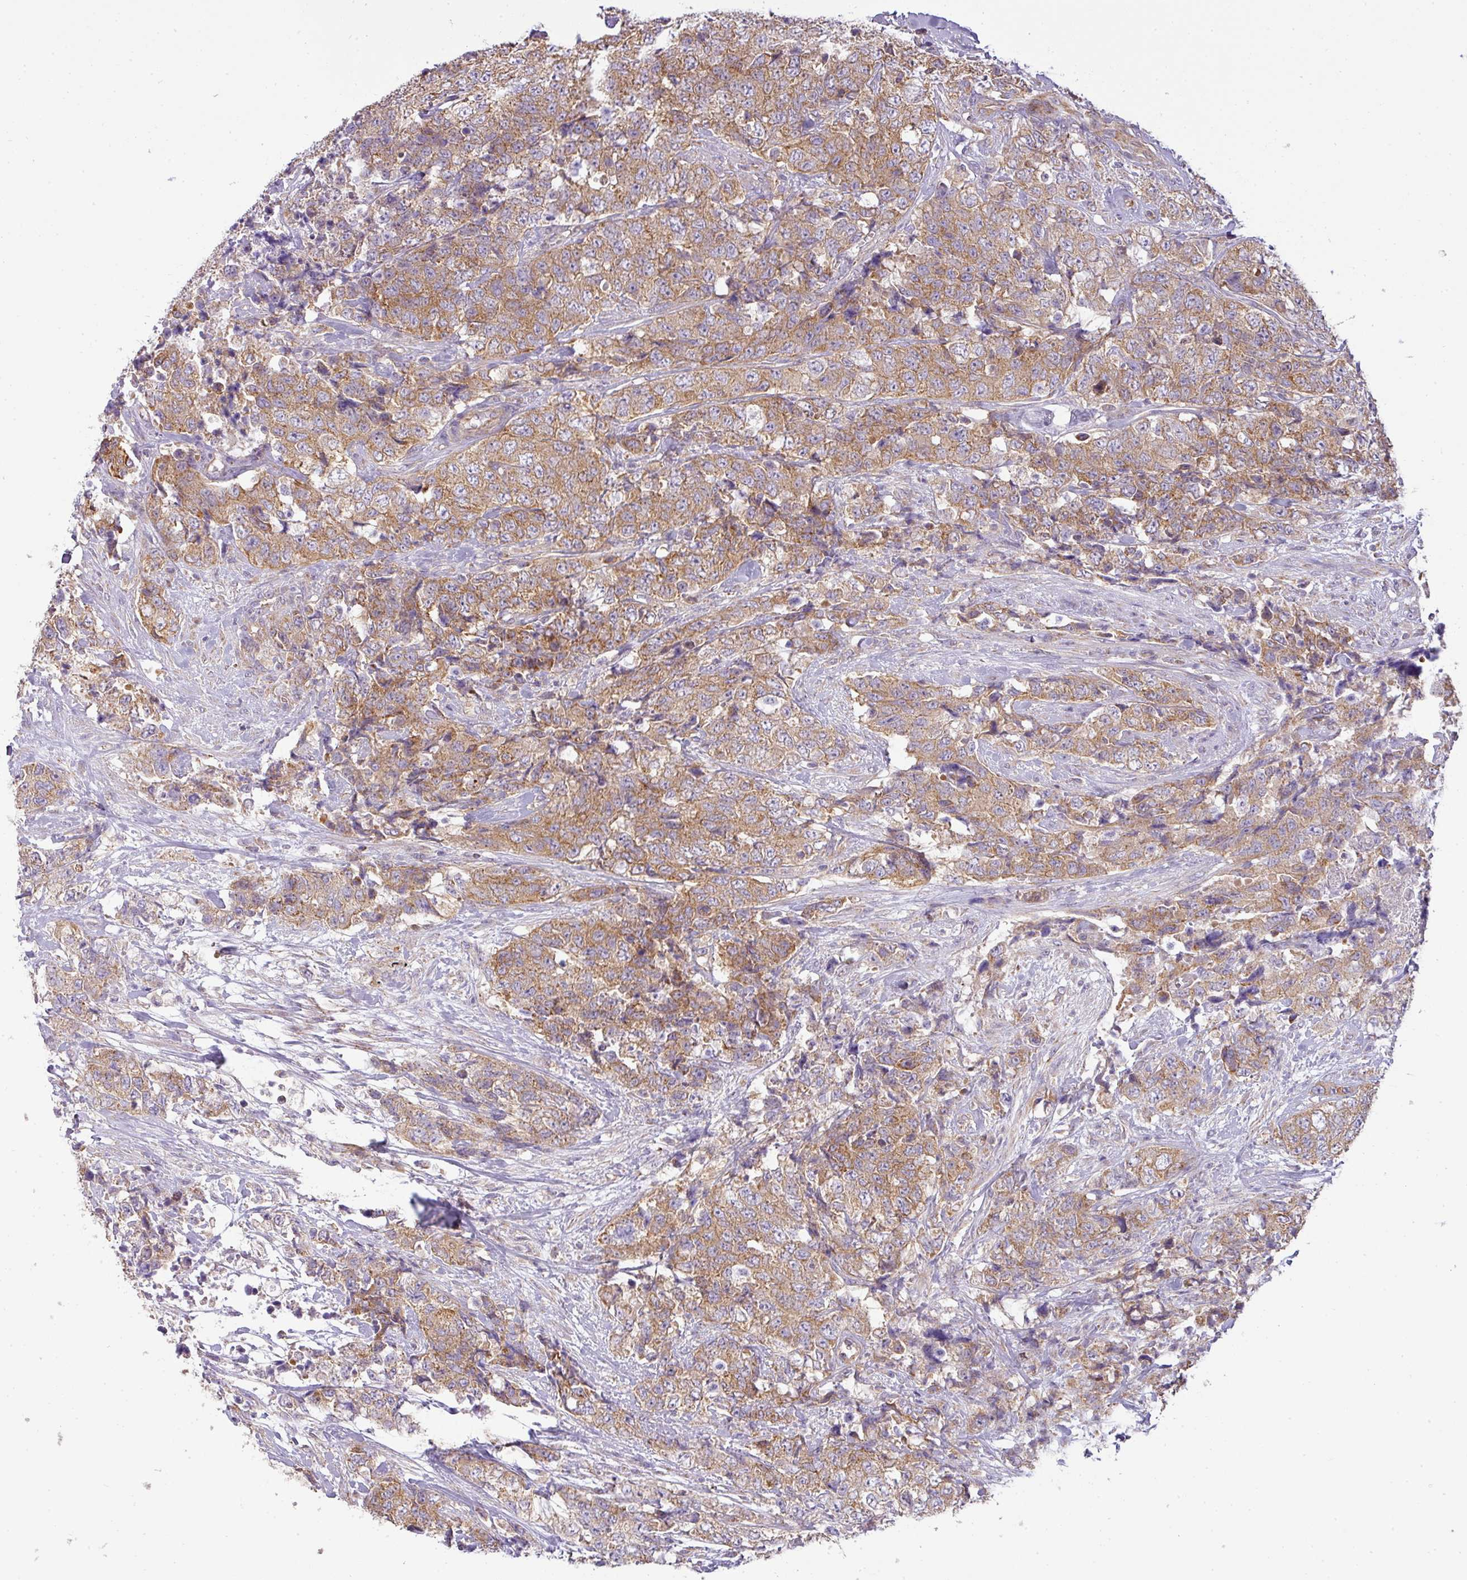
{"staining": {"intensity": "moderate", "quantity": ">75%", "location": "cytoplasmic/membranous"}, "tissue": "urothelial cancer", "cell_type": "Tumor cells", "image_type": "cancer", "snomed": [{"axis": "morphology", "description": "Urothelial carcinoma, High grade"}, {"axis": "topography", "description": "Urinary bladder"}], "caption": "This is an image of IHC staining of urothelial cancer, which shows moderate positivity in the cytoplasmic/membranous of tumor cells.", "gene": "ZNF211", "patient": {"sex": "female", "age": 78}}